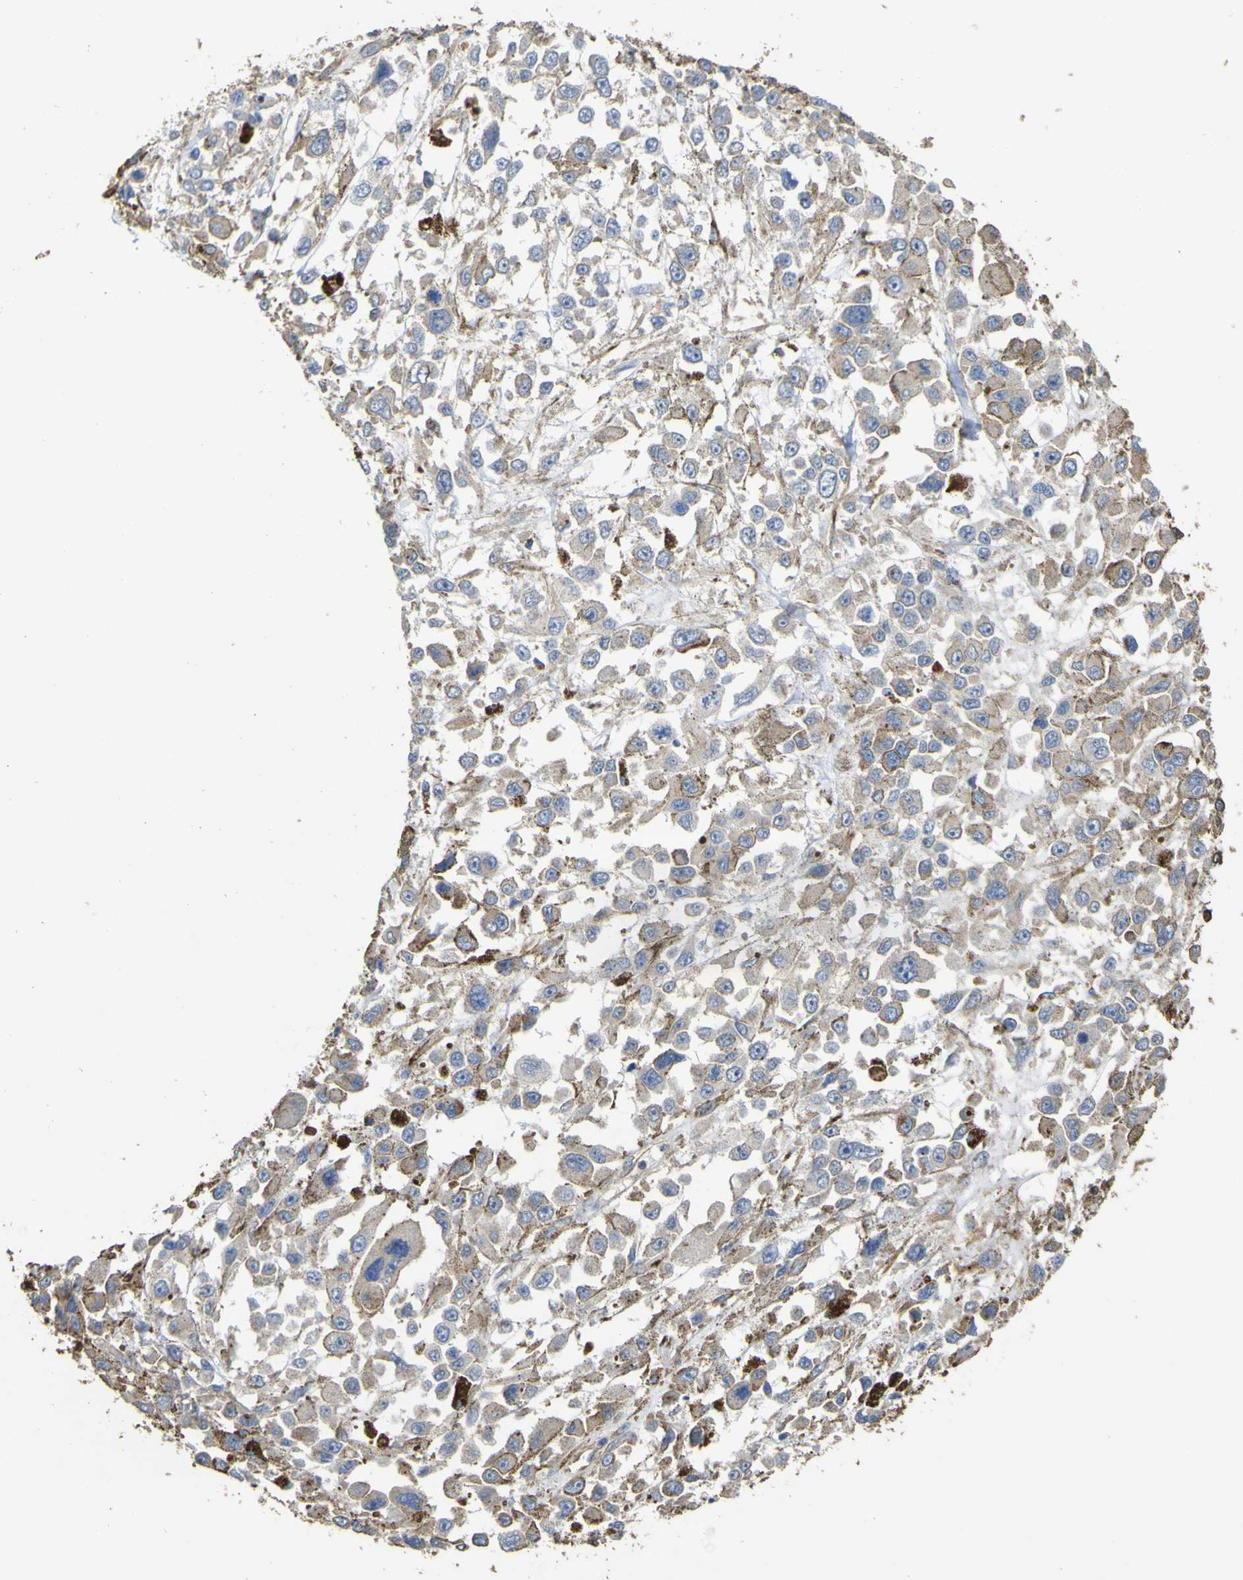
{"staining": {"intensity": "weak", "quantity": "<25%", "location": "cytoplasmic/membranous"}, "tissue": "melanoma", "cell_type": "Tumor cells", "image_type": "cancer", "snomed": [{"axis": "morphology", "description": "Malignant melanoma, Metastatic site"}, {"axis": "topography", "description": "Lymph node"}], "caption": "Tumor cells are negative for protein expression in human malignant melanoma (metastatic site).", "gene": "TNFSF15", "patient": {"sex": "male", "age": 59}}